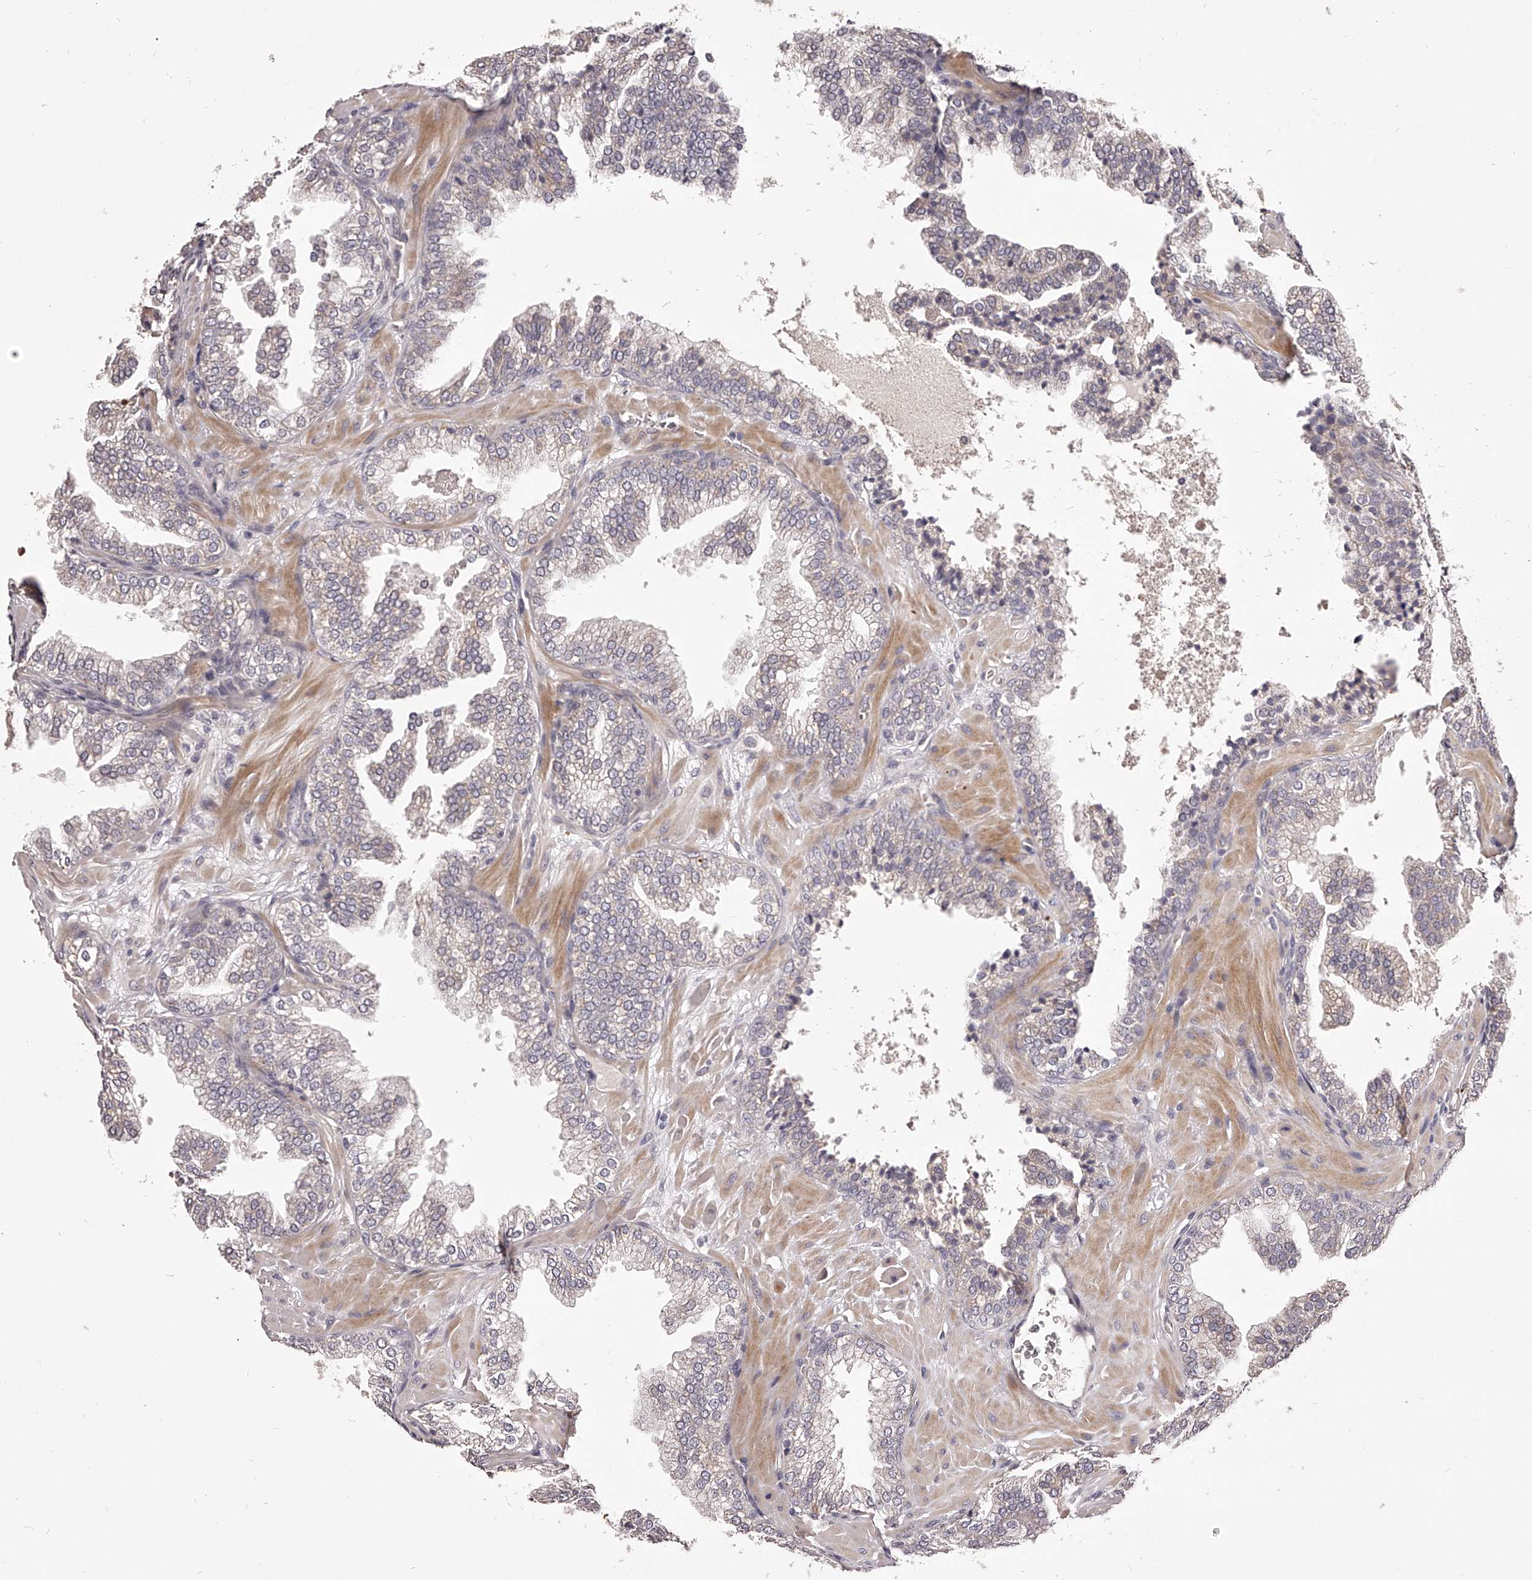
{"staining": {"intensity": "negative", "quantity": "none", "location": "none"}, "tissue": "prostate cancer", "cell_type": "Tumor cells", "image_type": "cancer", "snomed": [{"axis": "morphology", "description": "Adenocarcinoma, High grade"}, {"axis": "topography", "description": "Prostate"}], "caption": "Immunohistochemical staining of human prostate cancer demonstrates no significant positivity in tumor cells.", "gene": "ODF2L", "patient": {"sex": "male", "age": 58}}